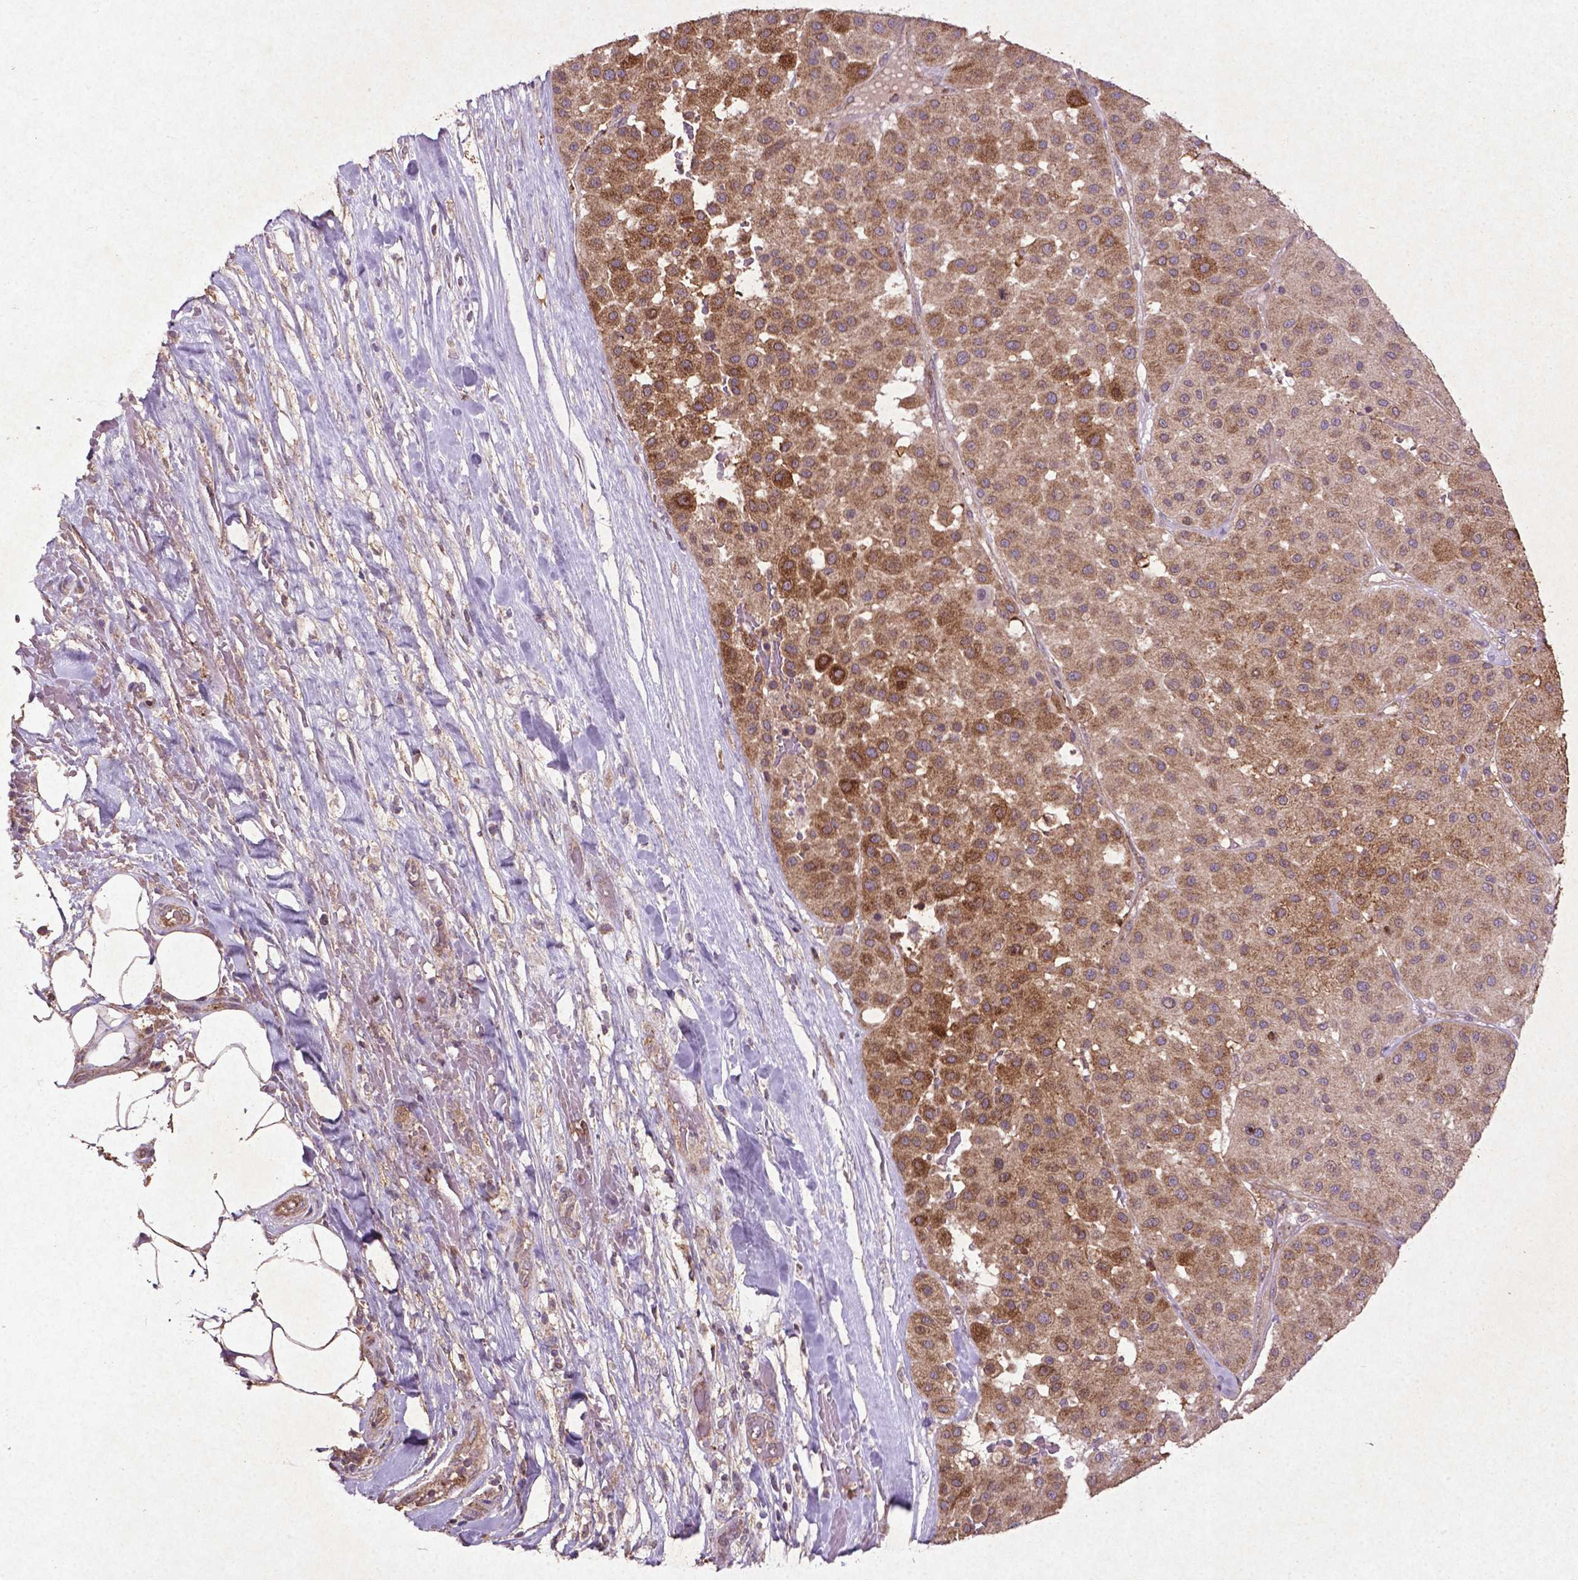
{"staining": {"intensity": "moderate", "quantity": ">75%", "location": "cytoplasmic/membranous"}, "tissue": "melanoma", "cell_type": "Tumor cells", "image_type": "cancer", "snomed": [{"axis": "morphology", "description": "Malignant melanoma, Metastatic site"}, {"axis": "topography", "description": "Smooth muscle"}], "caption": "Immunohistochemical staining of human malignant melanoma (metastatic site) reveals medium levels of moderate cytoplasmic/membranous positivity in about >75% of tumor cells. (IHC, brightfield microscopy, high magnification).", "gene": "MTOR", "patient": {"sex": "male", "age": 41}}